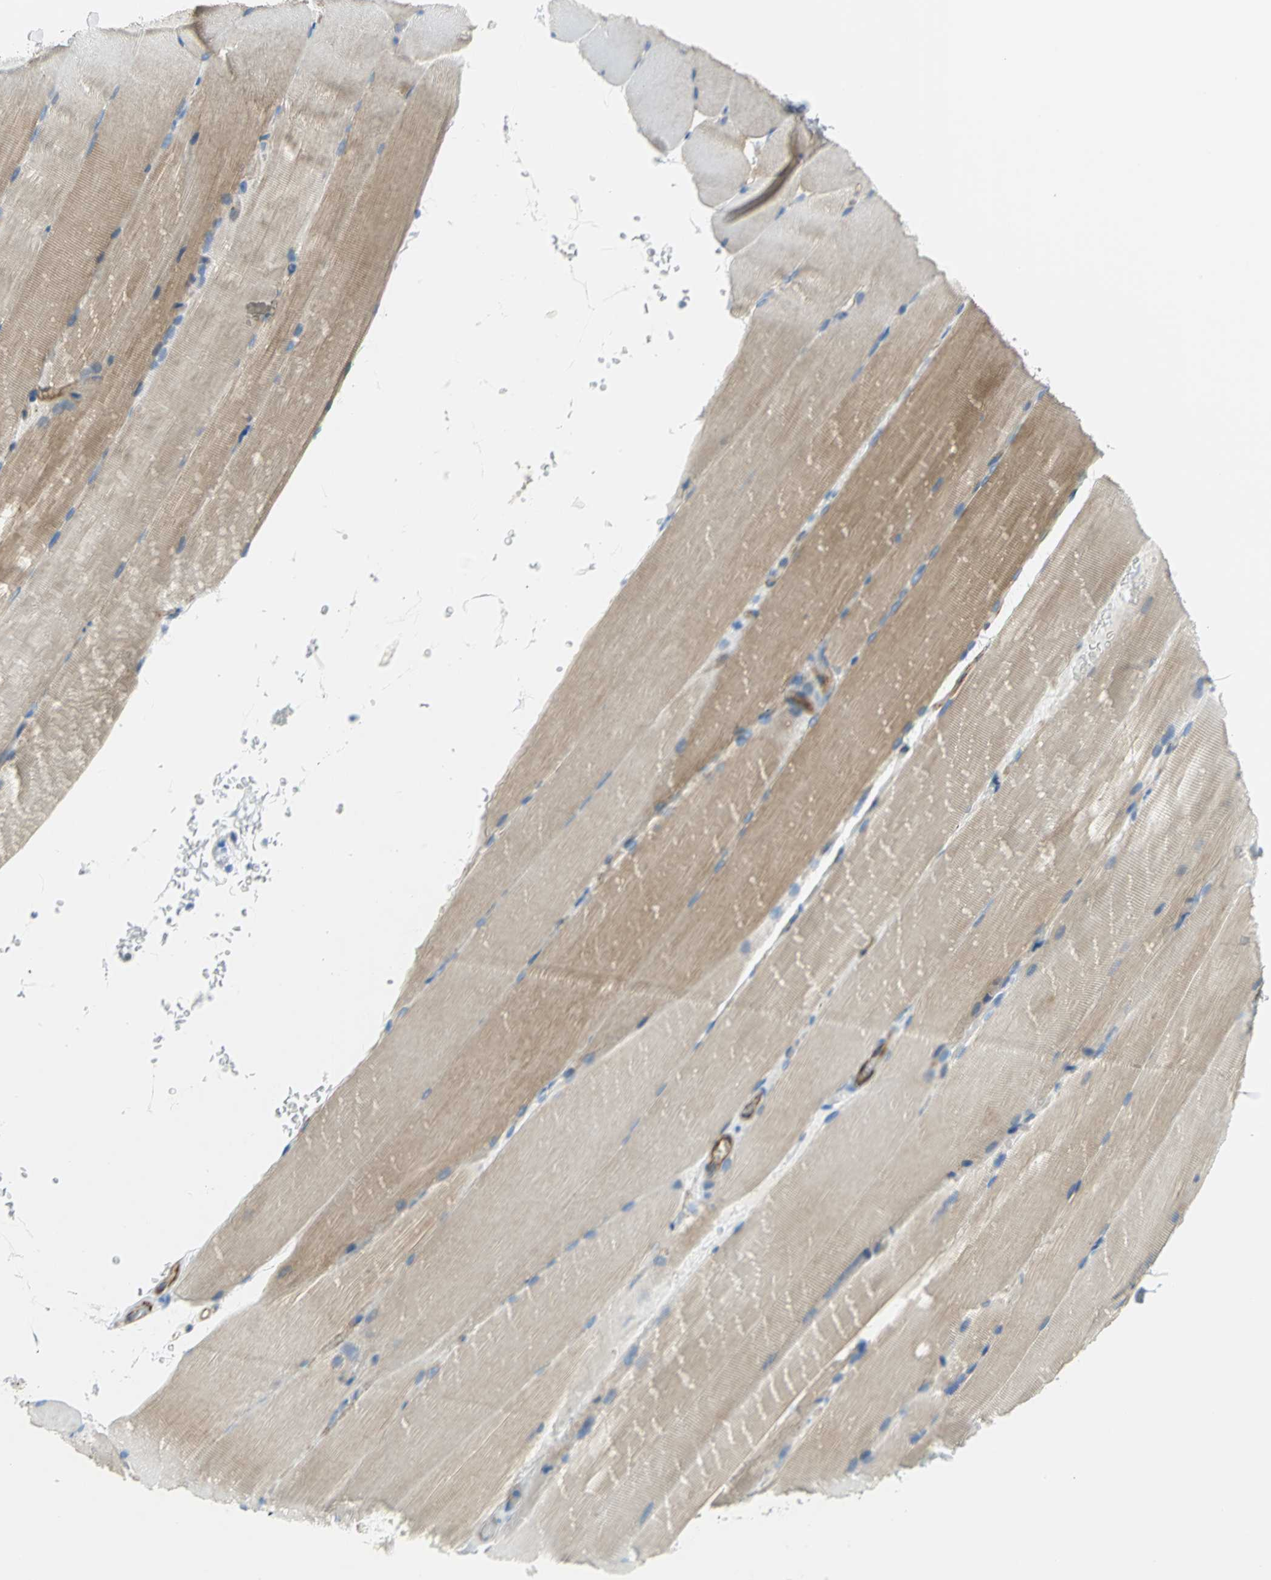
{"staining": {"intensity": "weak", "quantity": ">75%", "location": "cytoplasmic/membranous"}, "tissue": "skeletal muscle", "cell_type": "Myocytes", "image_type": "normal", "snomed": [{"axis": "morphology", "description": "Normal tissue, NOS"}, {"axis": "topography", "description": "Skeletal muscle"}, {"axis": "topography", "description": "Parathyroid gland"}], "caption": "This image shows immunohistochemistry staining of normal human skeletal muscle, with low weak cytoplasmic/membranous positivity in about >75% of myocytes.", "gene": "FLNB", "patient": {"sex": "female", "age": 37}}